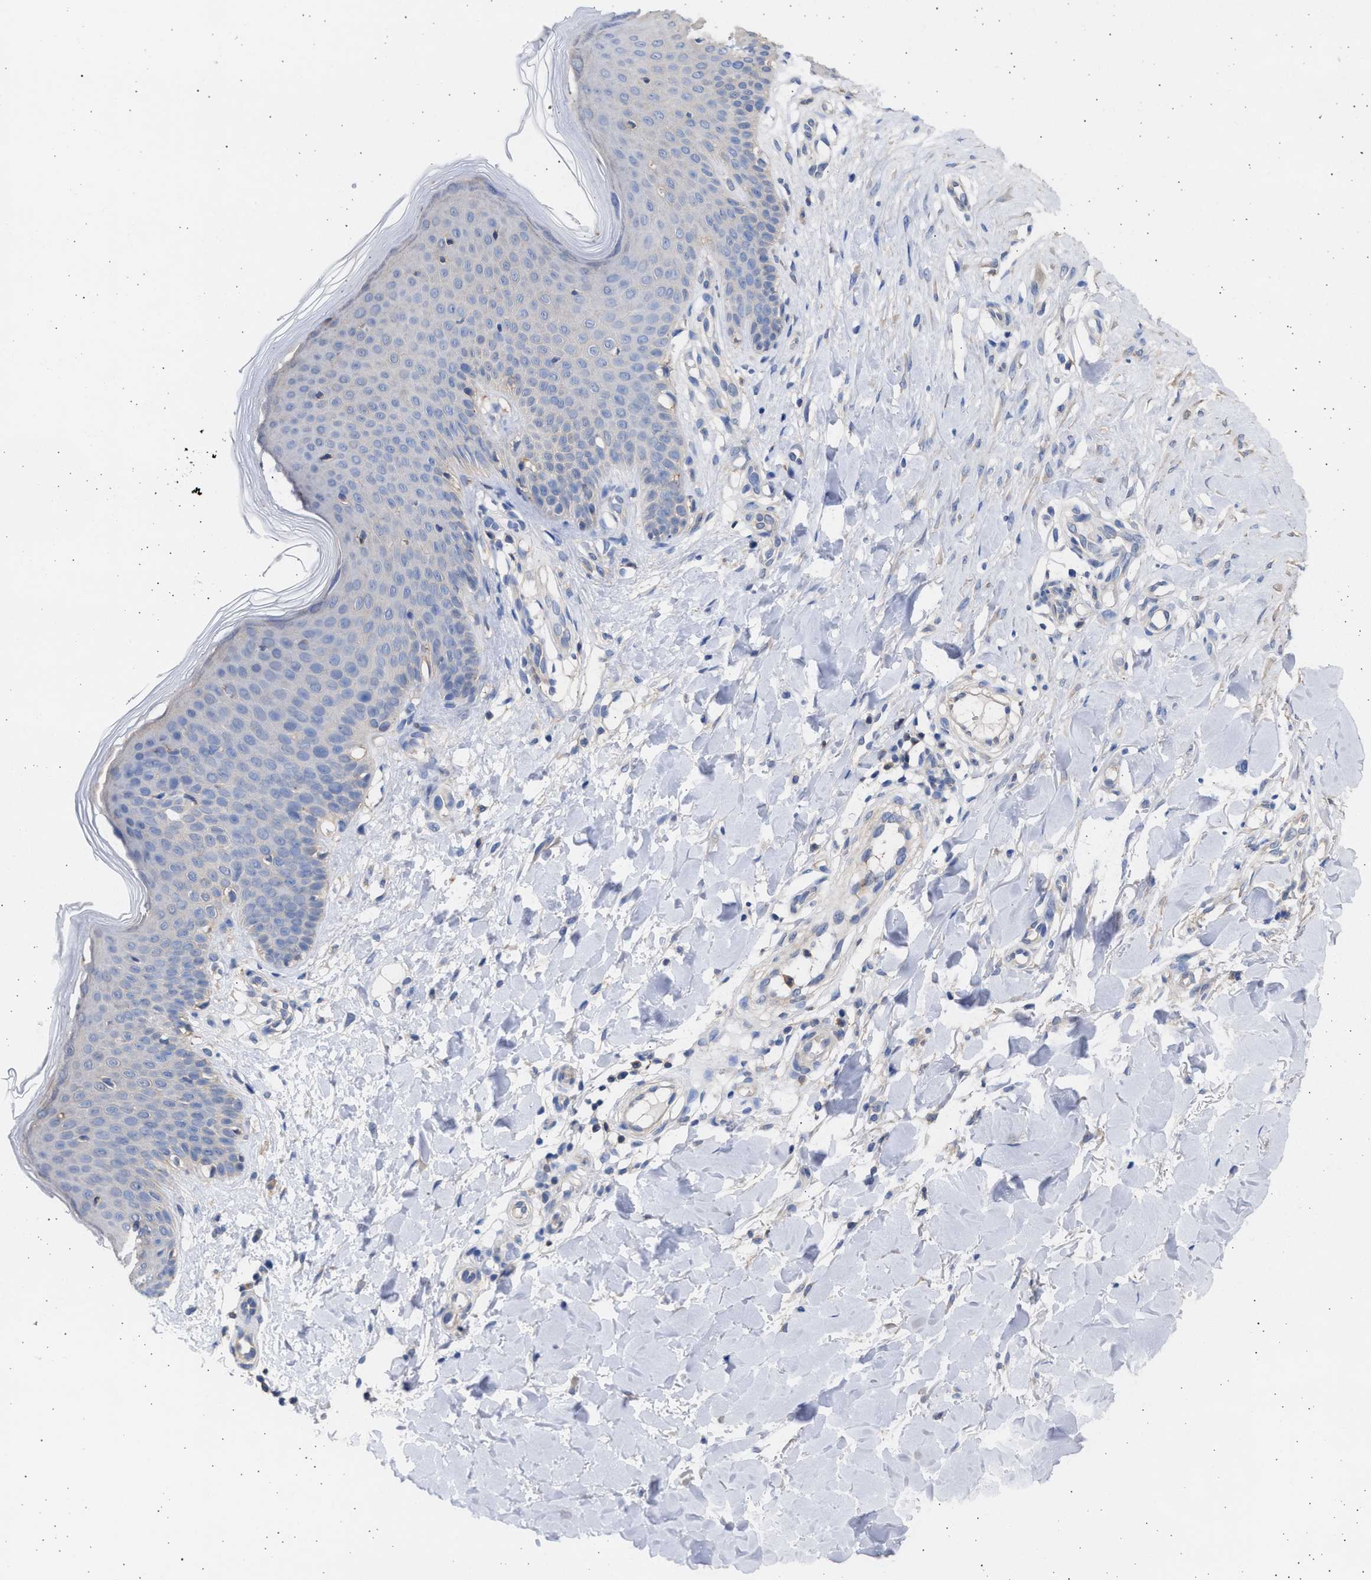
{"staining": {"intensity": "negative", "quantity": "none", "location": "none"}, "tissue": "skin", "cell_type": "Fibroblasts", "image_type": "normal", "snomed": [{"axis": "morphology", "description": "Normal tissue, NOS"}, {"axis": "topography", "description": "Skin"}], "caption": "This is an IHC histopathology image of unremarkable skin. There is no expression in fibroblasts.", "gene": "ALDOC", "patient": {"sex": "male", "age": 41}}